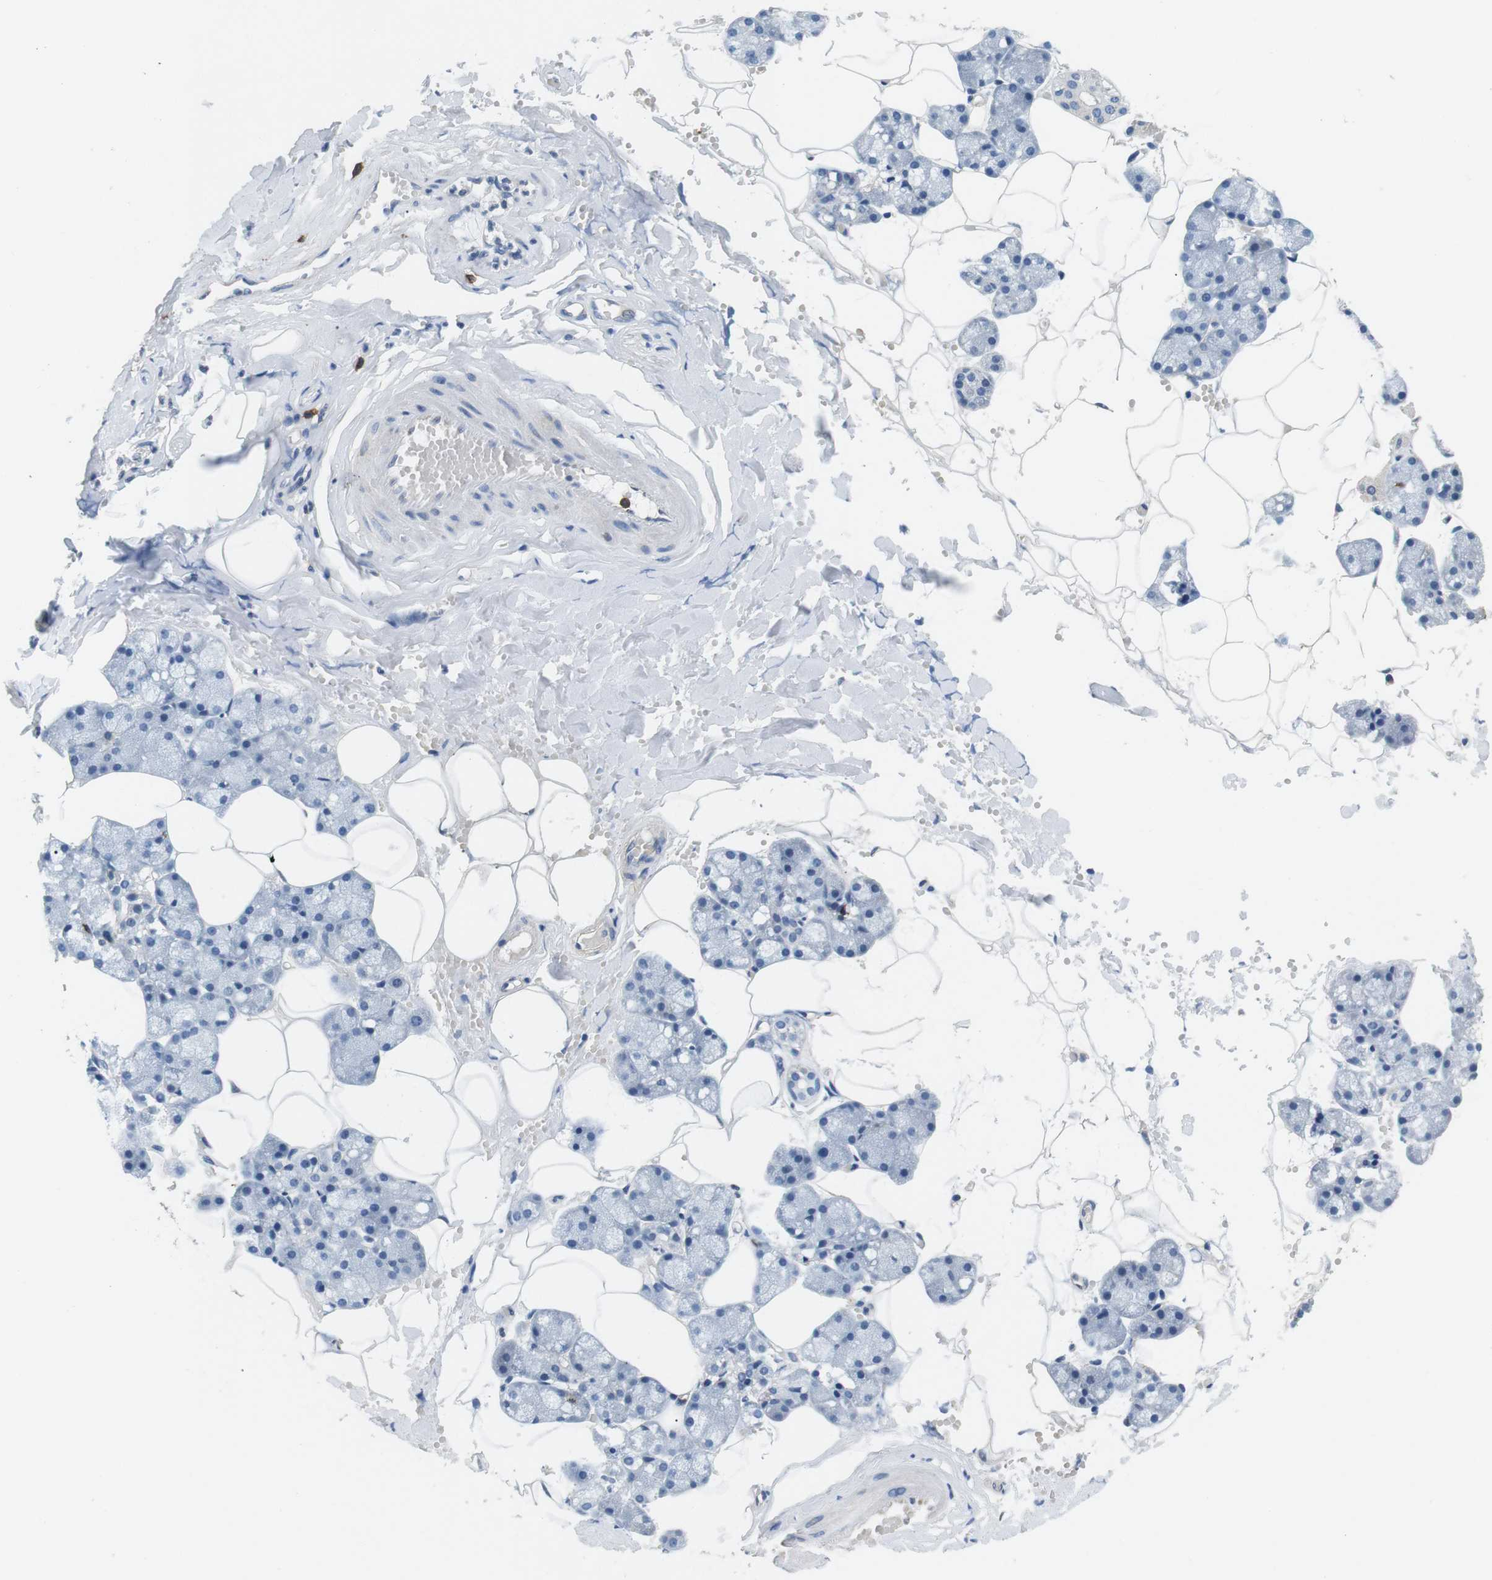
{"staining": {"intensity": "negative", "quantity": "none", "location": "none"}, "tissue": "salivary gland", "cell_type": "Glandular cells", "image_type": "normal", "snomed": [{"axis": "morphology", "description": "Normal tissue, NOS"}, {"axis": "topography", "description": "Salivary gland"}], "caption": "DAB immunohistochemical staining of benign human salivary gland shows no significant positivity in glandular cells.", "gene": "CD6", "patient": {"sex": "male", "age": 62}}